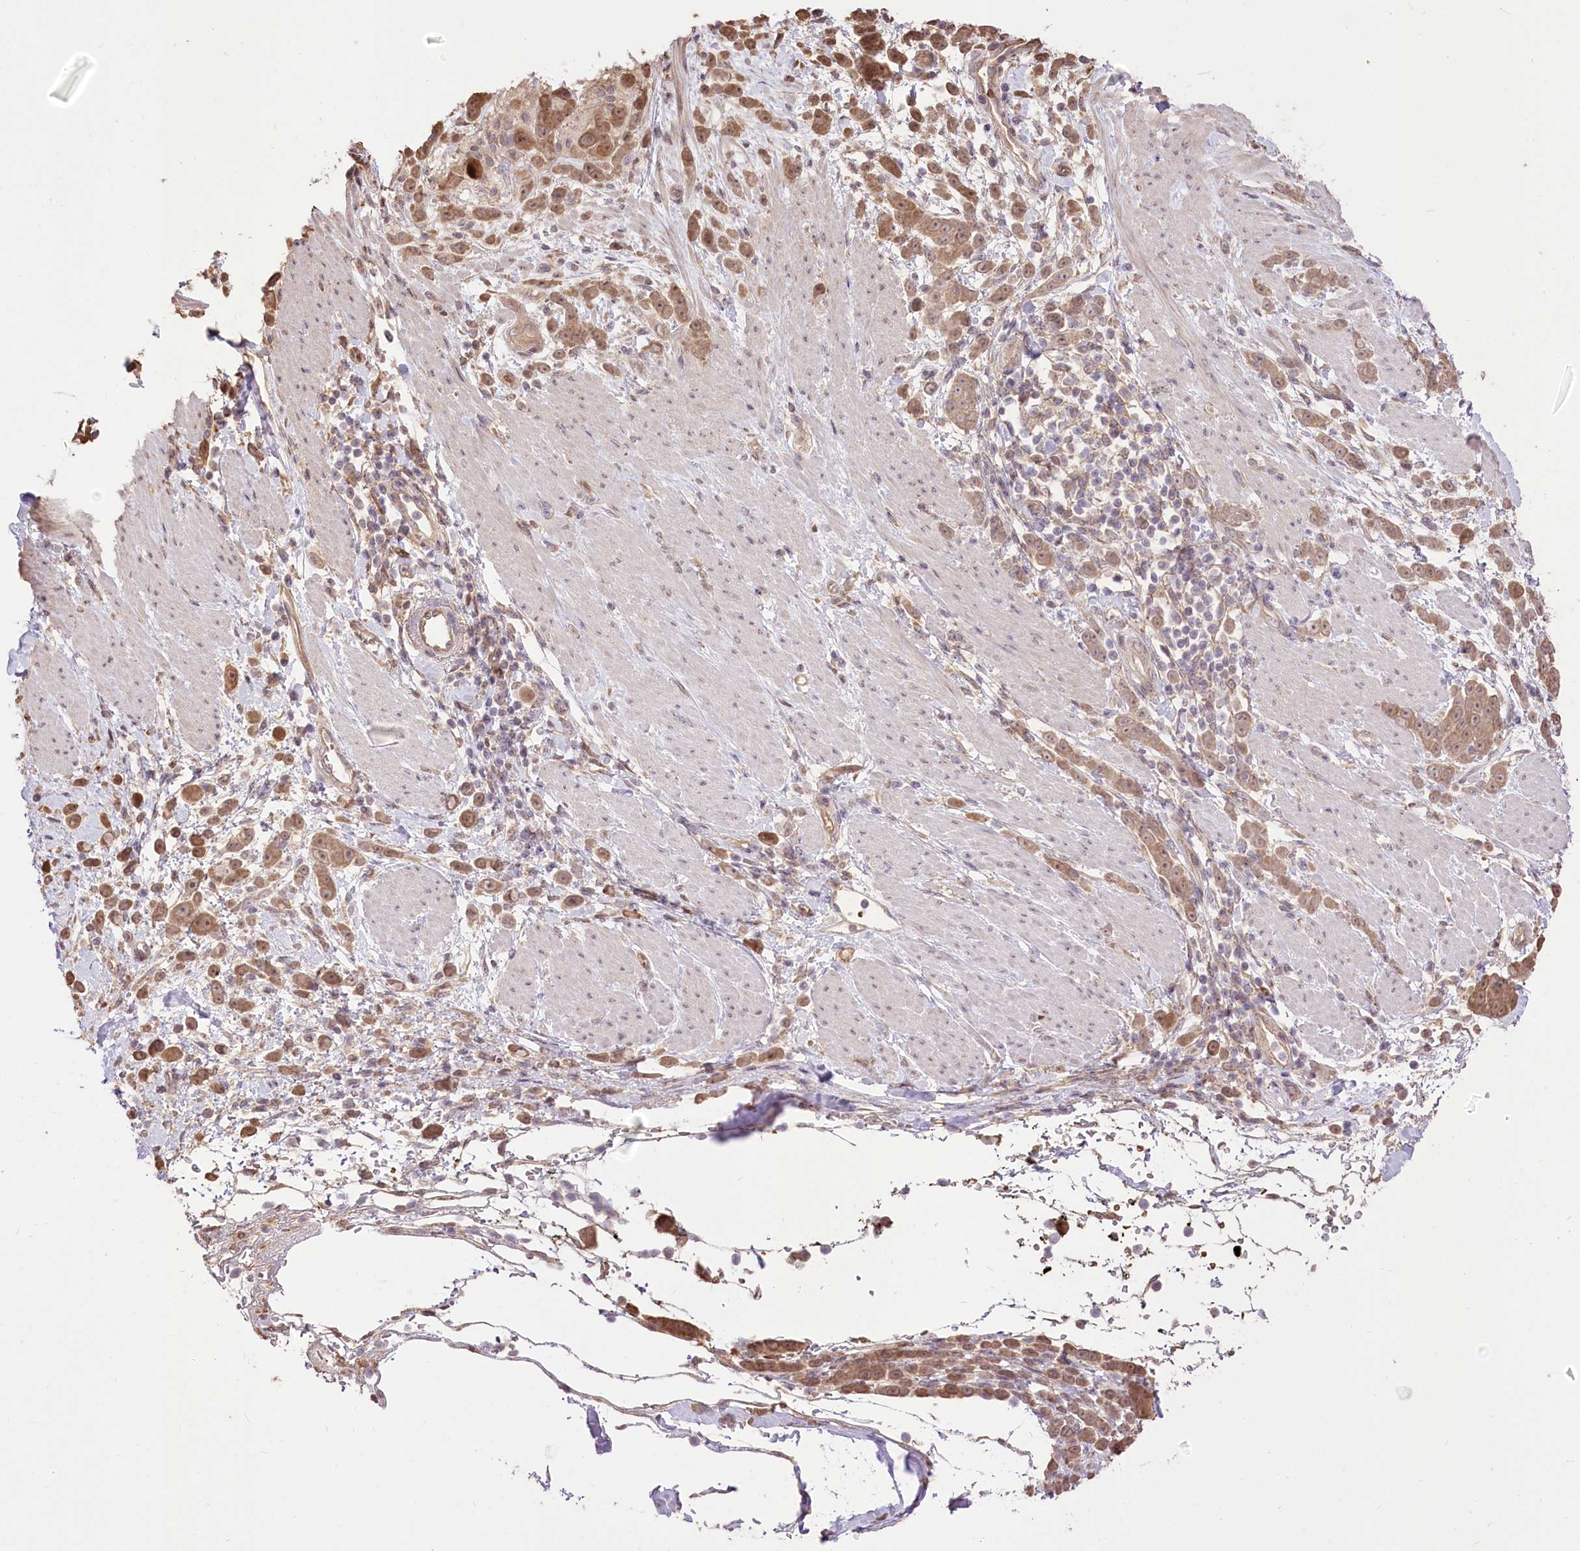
{"staining": {"intensity": "moderate", "quantity": ">75%", "location": "cytoplasmic/membranous"}, "tissue": "pancreatic cancer", "cell_type": "Tumor cells", "image_type": "cancer", "snomed": [{"axis": "morphology", "description": "Normal tissue, NOS"}, {"axis": "morphology", "description": "Adenocarcinoma, NOS"}, {"axis": "topography", "description": "Pancreas"}], "caption": "Immunohistochemical staining of human pancreatic cancer (adenocarcinoma) shows medium levels of moderate cytoplasmic/membranous protein positivity in approximately >75% of tumor cells. The staining is performed using DAB (3,3'-diaminobenzidine) brown chromogen to label protein expression. The nuclei are counter-stained blue using hematoxylin.", "gene": "R3HDM2", "patient": {"sex": "female", "age": 64}}